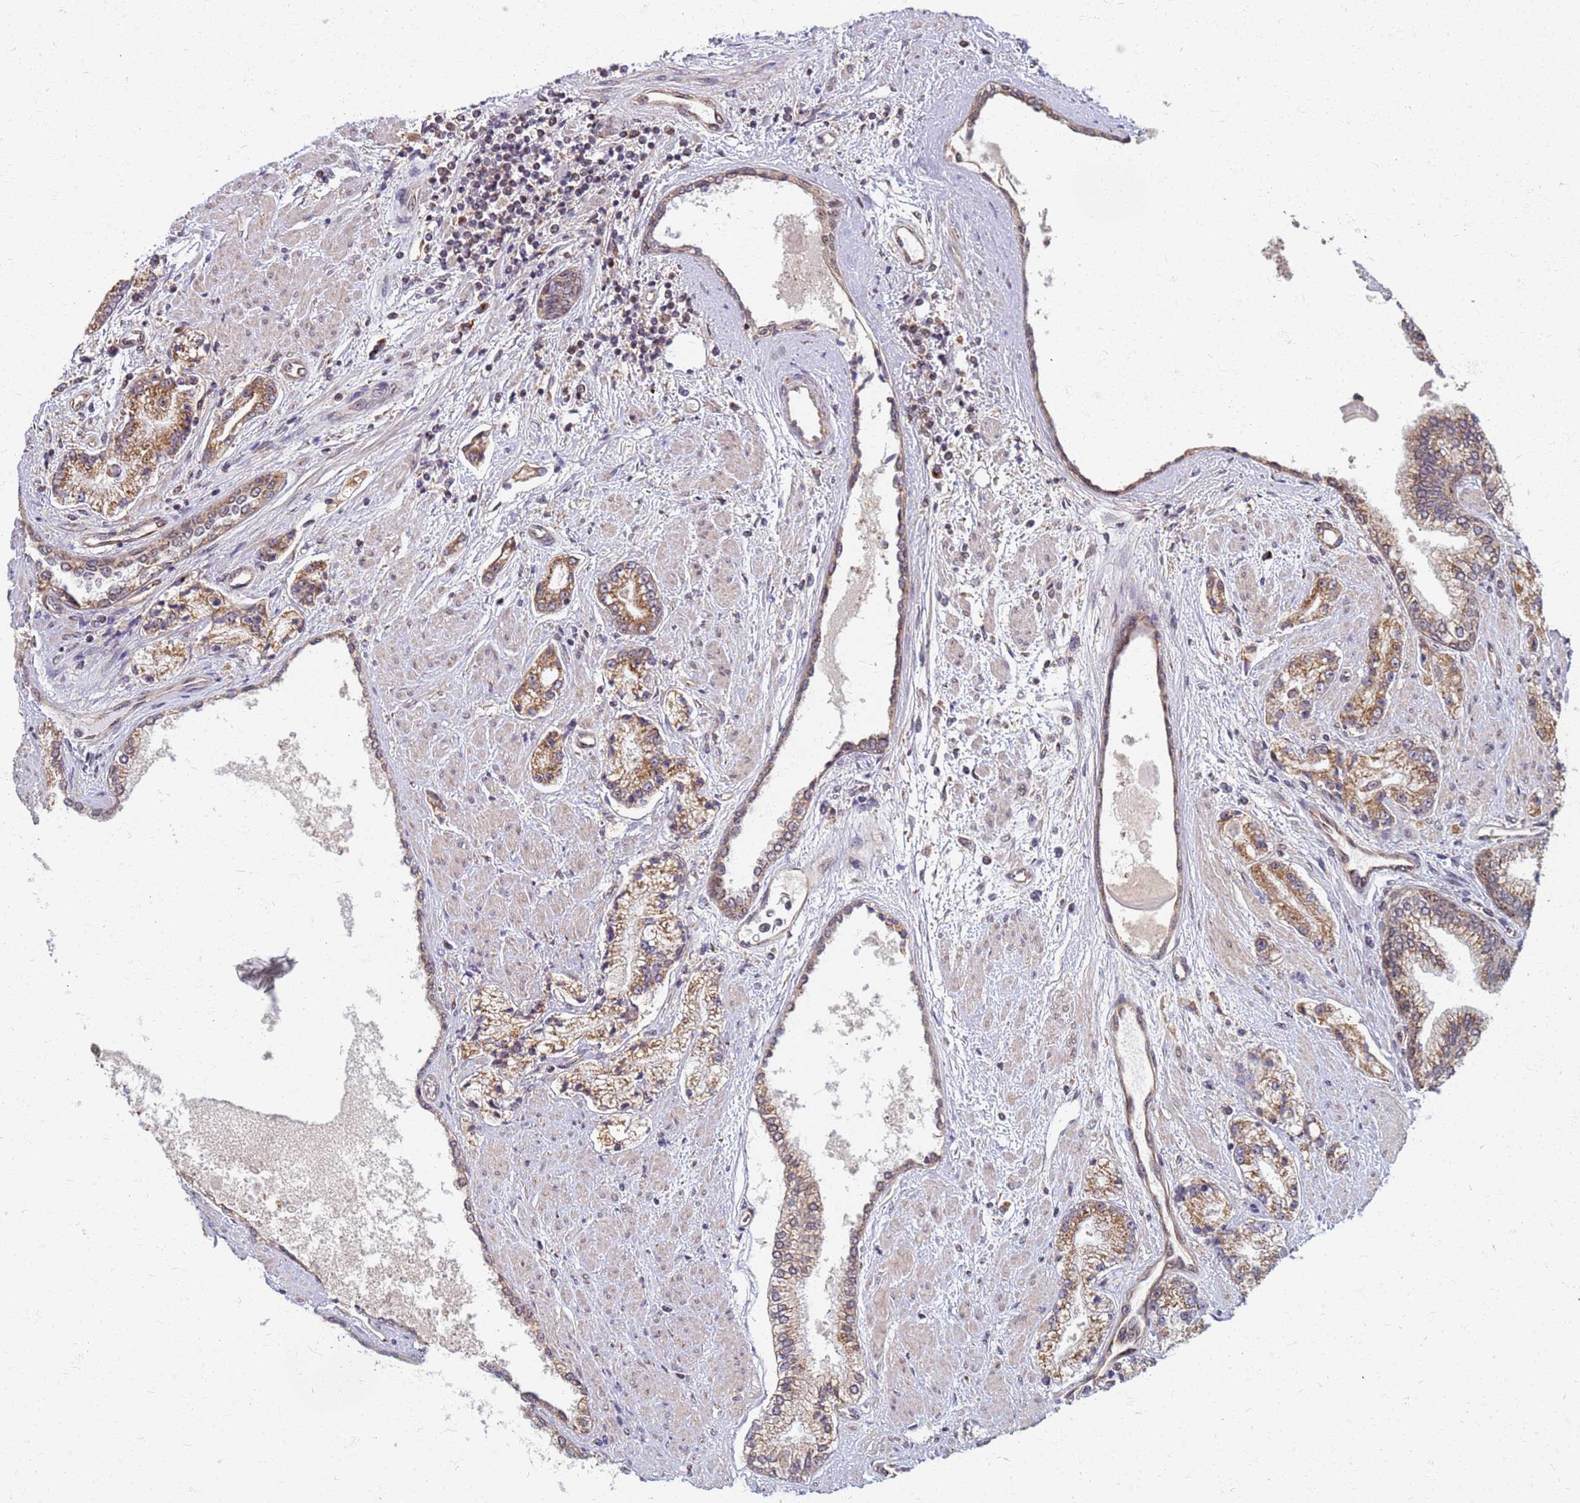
{"staining": {"intensity": "moderate", "quantity": ">75%", "location": "cytoplasmic/membranous"}, "tissue": "prostate cancer", "cell_type": "Tumor cells", "image_type": "cancer", "snomed": [{"axis": "morphology", "description": "Adenocarcinoma, High grade"}, {"axis": "topography", "description": "Prostate"}], "caption": "Immunohistochemical staining of human prostate high-grade adenocarcinoma shows moderate cytoplasmic/membranous protein expression in approximately >75% of tumor cells. The staining was performed using DAB to visualize the protein expression in brown, while the nuclei were stained in blue with hematoxylin (Magnification: 20x).", "gene": "ITGB4", "patient": {"sex": "male", "age": 67}}